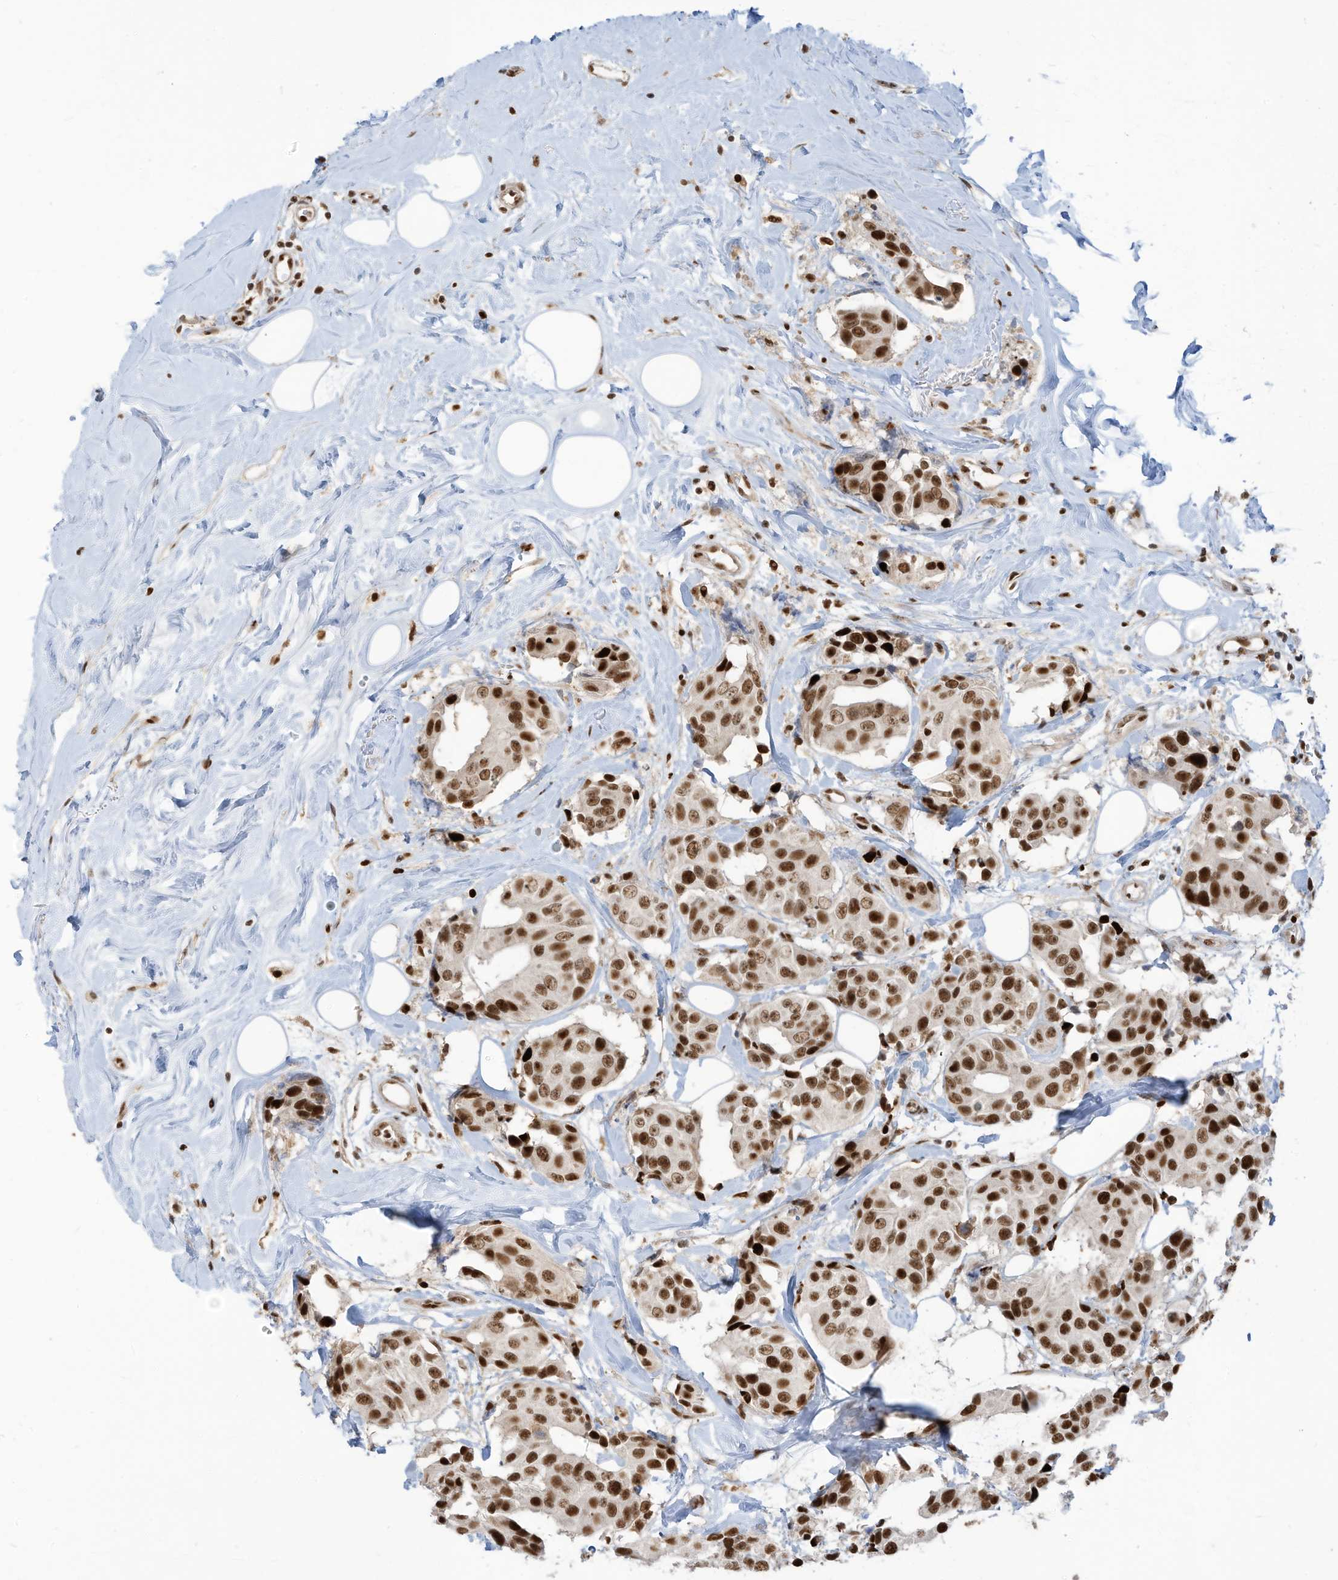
{"staining": {"intensity": "strong", "quantity": ">75%", "location": "nuclear"}, "tissue": "breast cancer", "cell_type": "Tumor cells", "image_type": "cancer", "snomed": [{"axis": "morphology", "description": "Normal tissue, NOS"}, {"axis": "morphology", "description": "Duct carcinoma"}, {"axis": "topography", "description": "Breast"}], "caption": "Immunohistochemistry (IHC) (DAB) staining of human breast cancer (infiltrating ductal carcinoma) demonstrates strong nuclear protein staining in about >75% of tumor cells.", "gene": "SAMD15", "patient": {"sex": "female", "age": 39}}